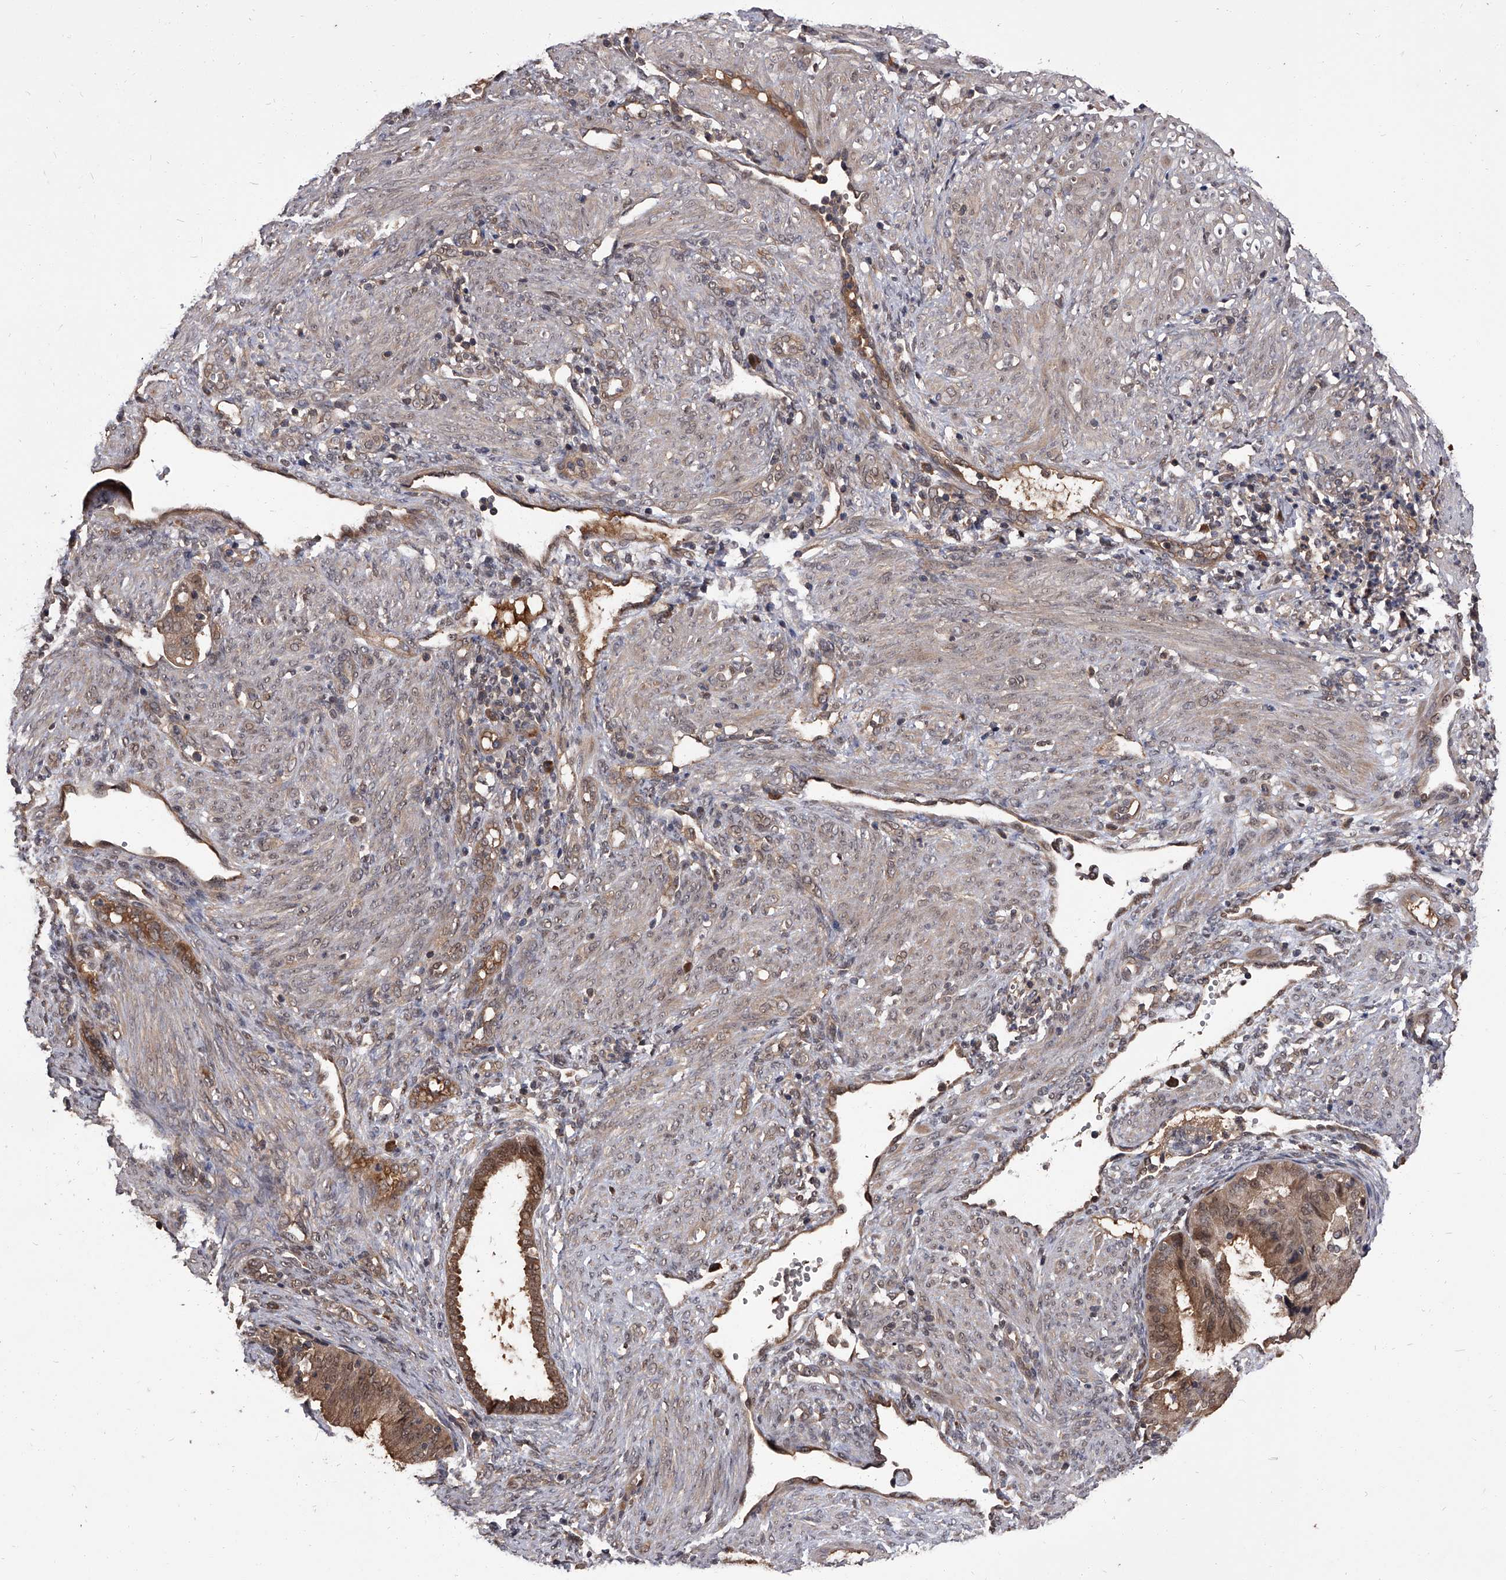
{"staining": {"intensity": "weak", "quantity": ">75%", "location": "cytoplasmic/membranous,nuclear"}, "tissue": "endometrial cancer", "cell_type": "Tumor cells", "image_type": "cancer", "snomed": [{"axis": "morphology", "description": "Adenocarcinoma, NOS"}, {"axis": "topography", "description": "Endometrium"}], "caption": "IHC micrograph of human endometrial cancer stained for a protein (brown), which shows low levels of weak cytoplasmic/membranous and nuclear expression in approximately >75% of tumor cells.", "gene": "SLC18B1", "patient": {"sex": "female", "age": 51}}